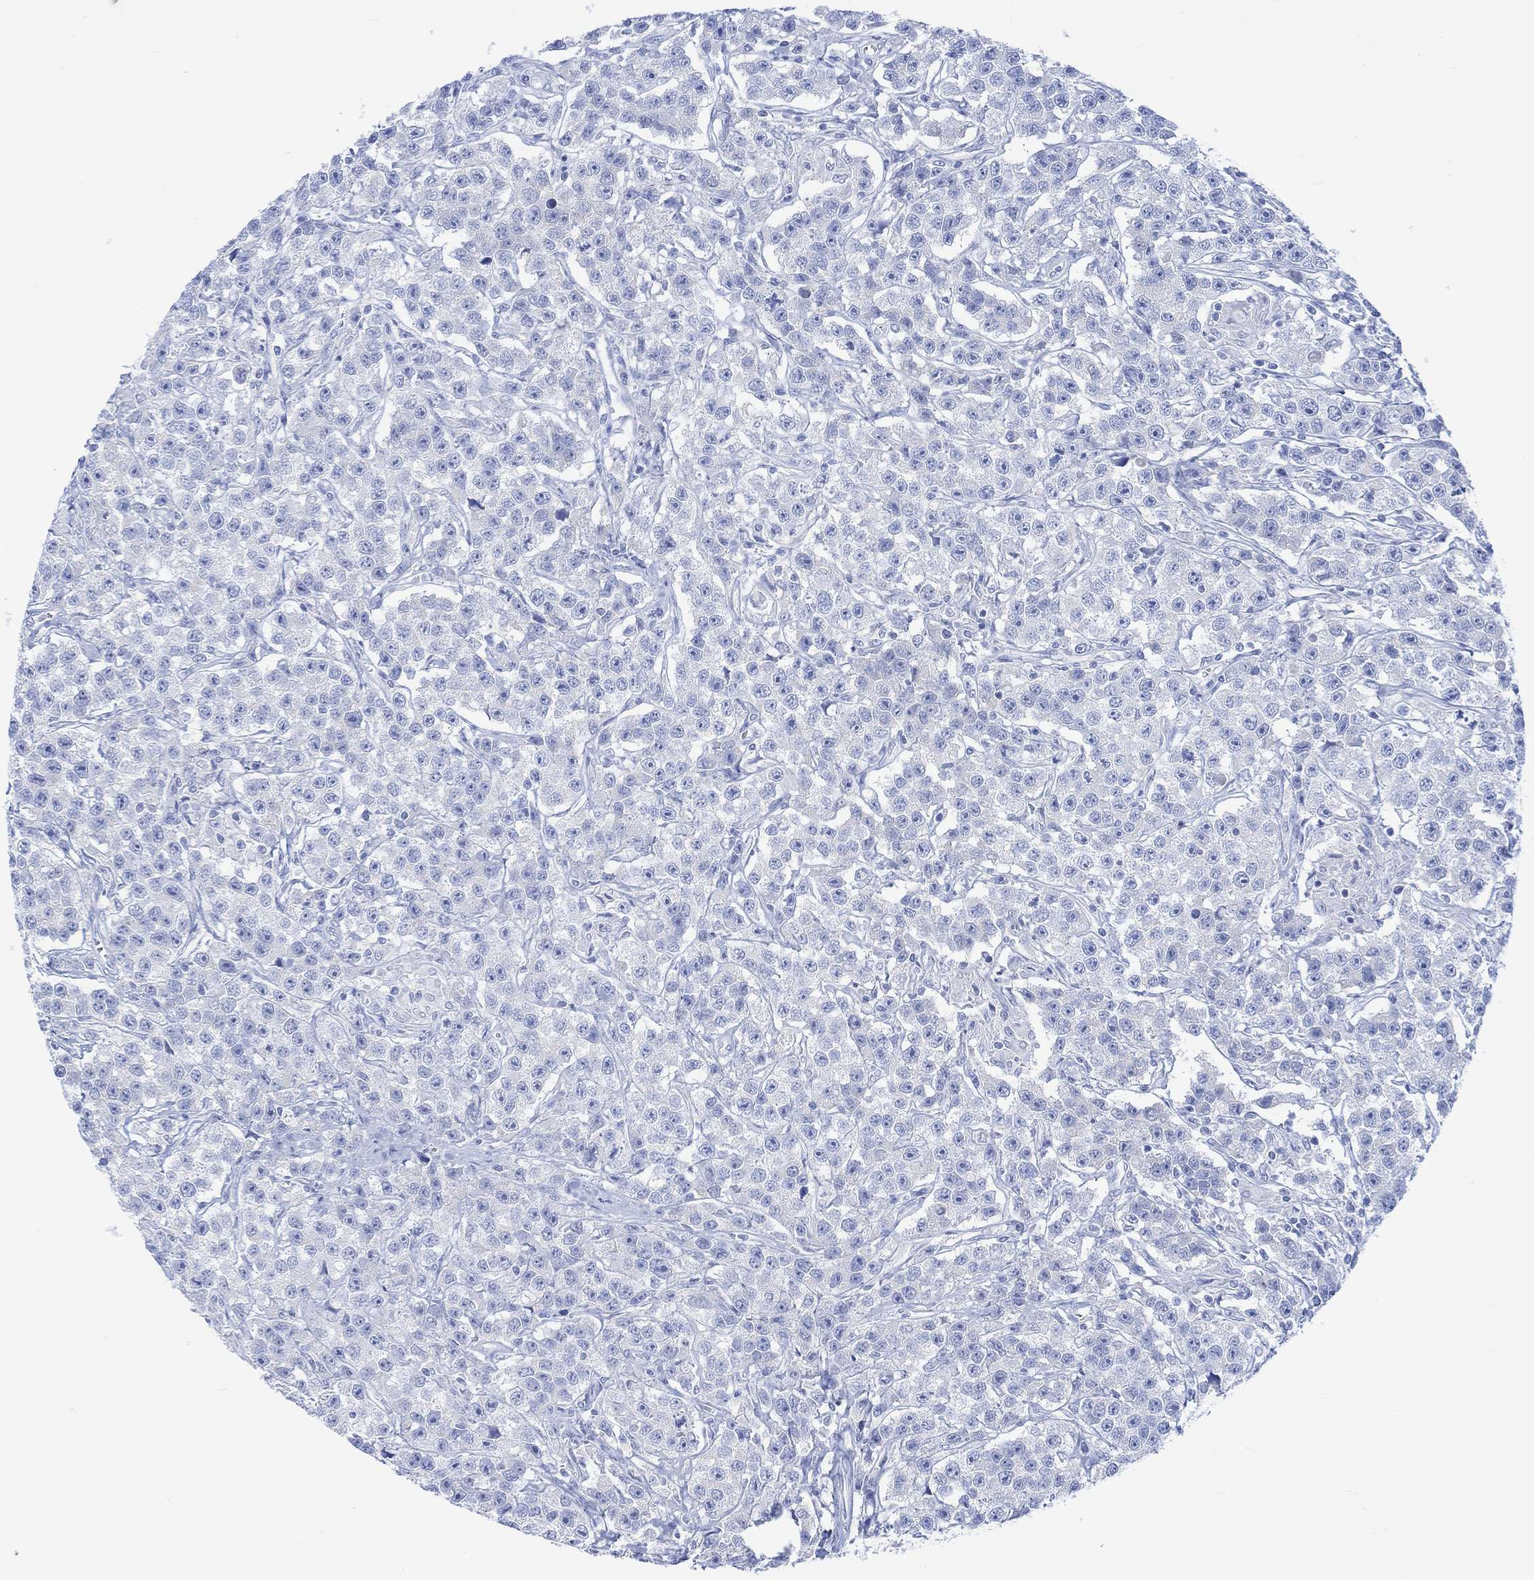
{"staining": {"intensity": "negative", "quantity": "none", "location": "none"}, "tissue": "testis cancer", "cell_type": "Tumor cells", "image_type": "cancer", "snomed": [{"axis": "morphology", "description": "Seminoma, NOS"}, {"axis": "topography", "description": "Testis"}], "caption": "Tumor cells are negative for brown protein staining in testis cancer.", "gene": "CALCA", "patient": {"sex": "male", "age": 59}}